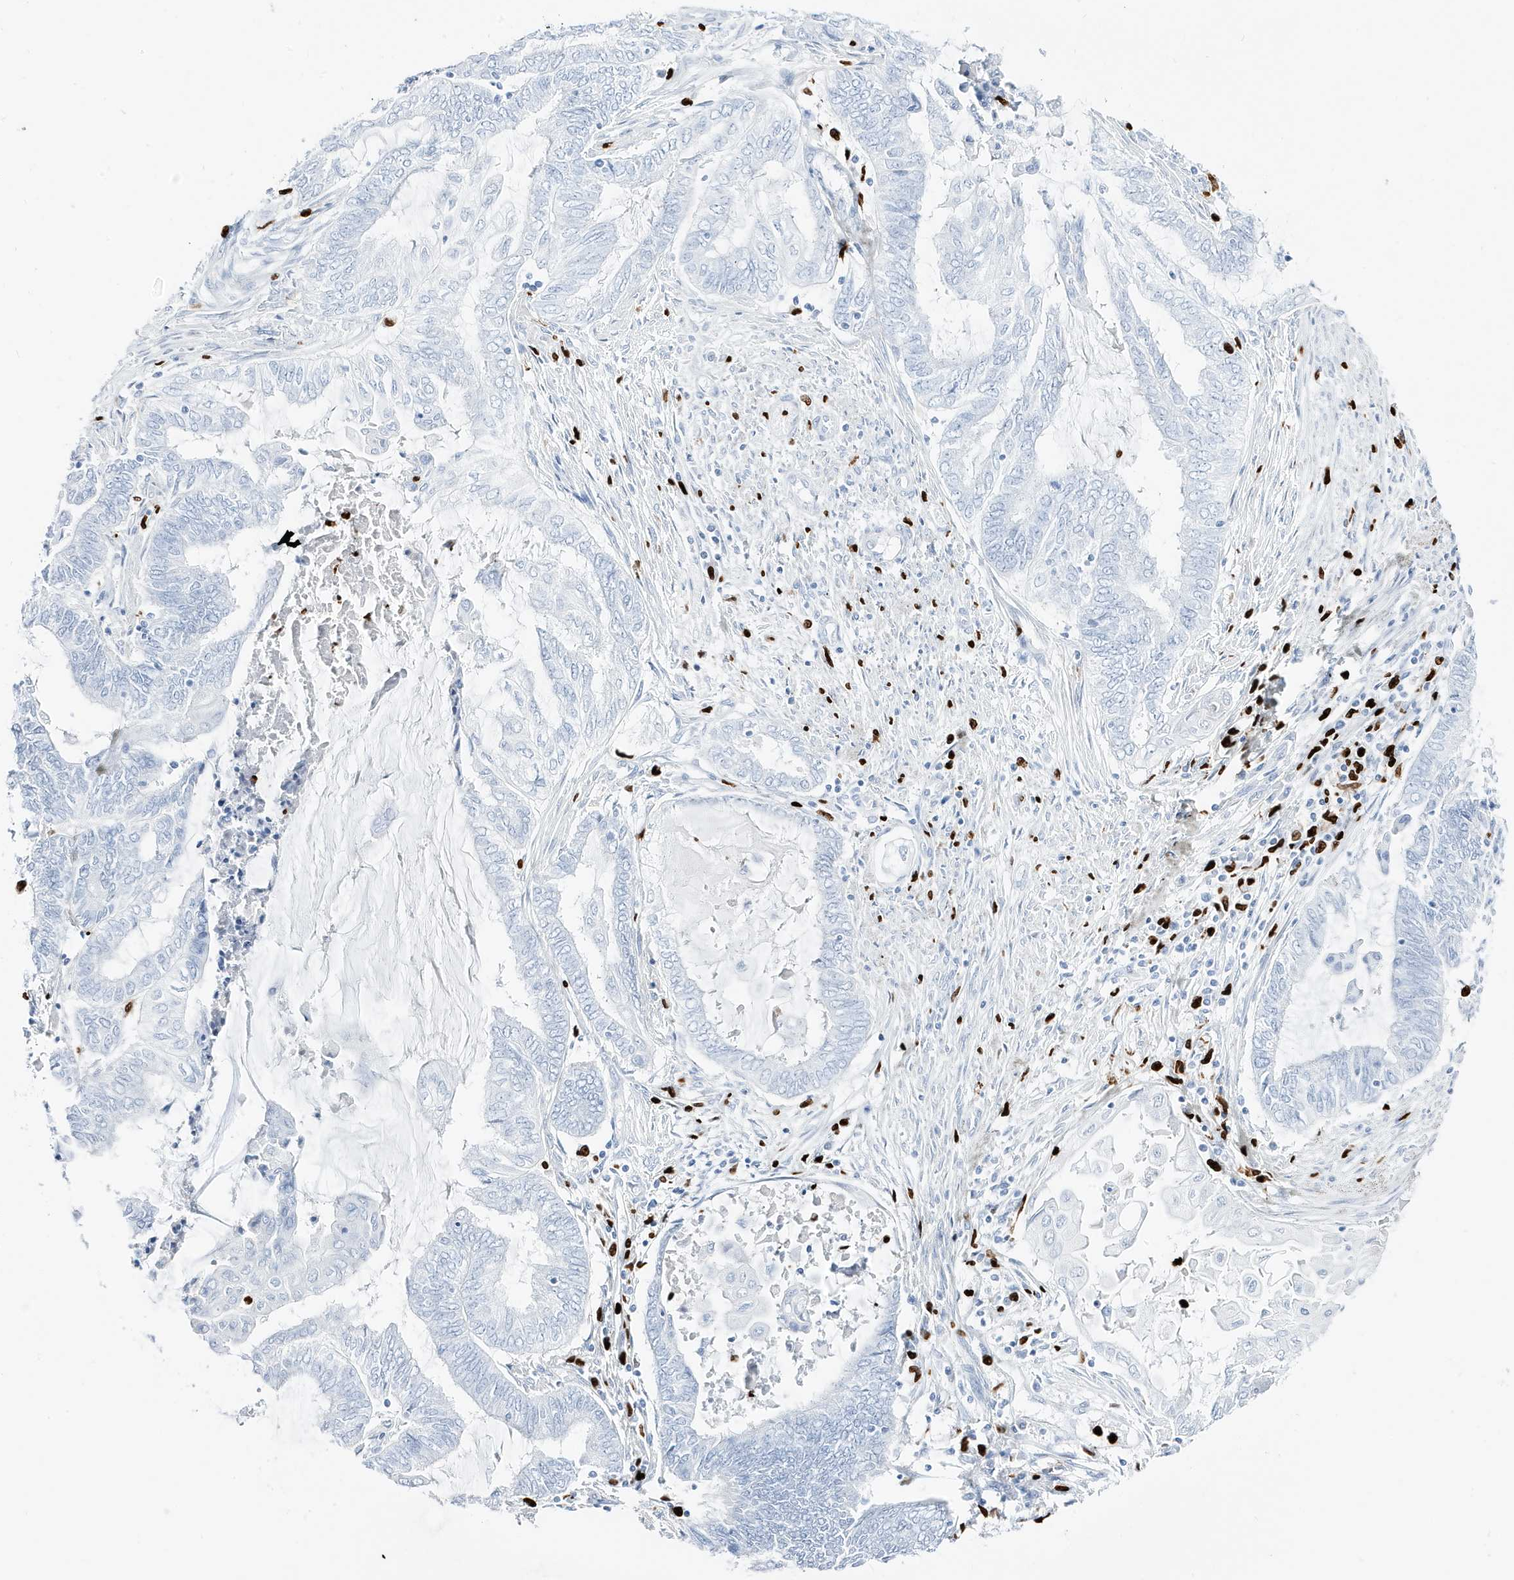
{"staining": {"intensity": "negative", "quantity": "none", "location": "none"}, "tissue": "endometrial cancer", "cell_type": "Tumor cells", "image_type": "cancer", "snomed": [{"axis": "morphology", "description": "Adenocarcinoma, NOS"}, {"axis": "topography", "description": "Uterus"}, {"axis": "topography", "description": "Endometrium"}], "caption": "DAB immunohistochemical staining of human endometrial cancer (adenocarcinoma) demonstrates no significant positivity in tumor cells.", "gene": "MNDA", "patient": {"sex": "female", "age": 70}}